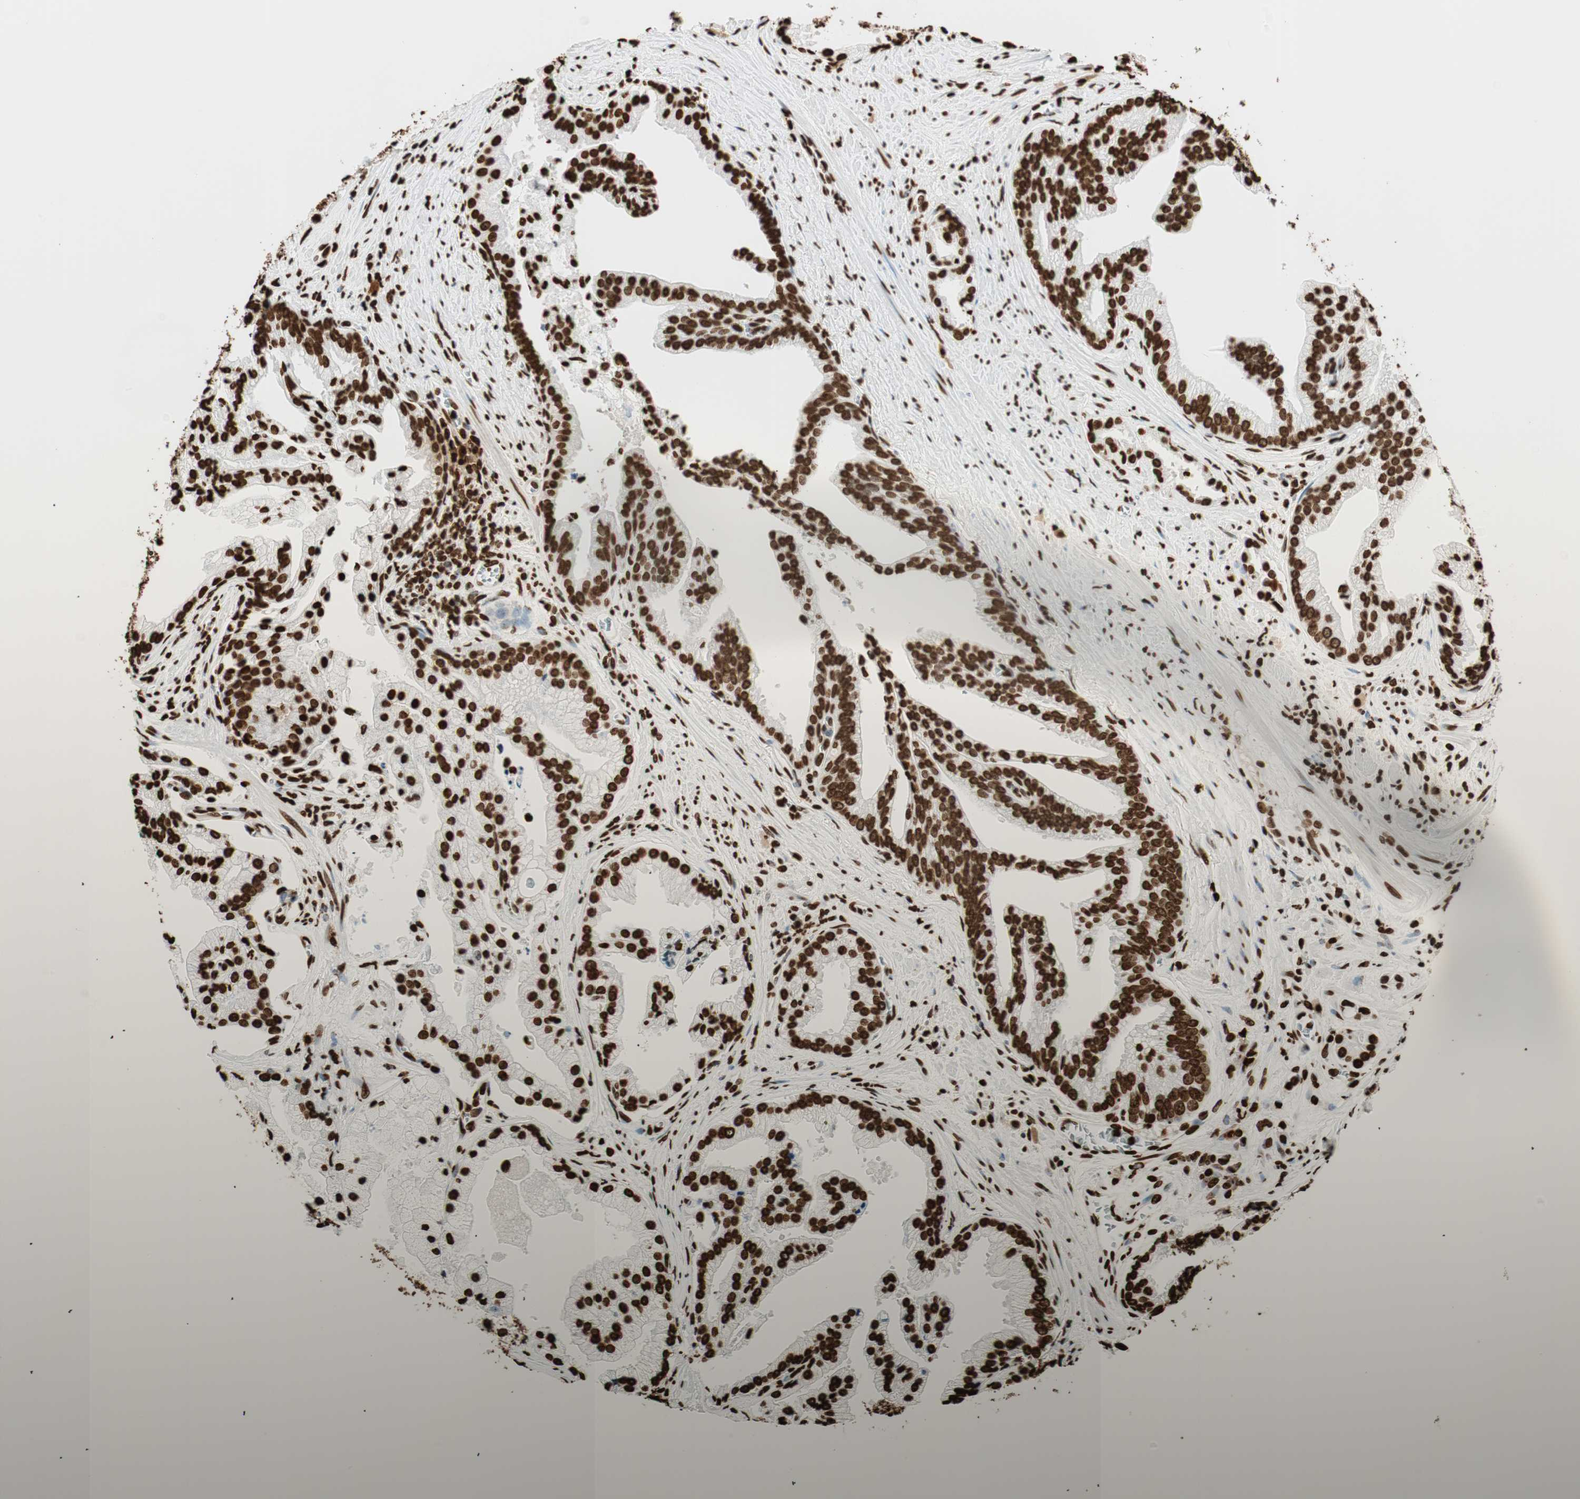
{"staining": {"intensity": "strong", "quantity": ">75%", "location": "nuclear"}, "tissue": "prostate cancer", "cell_type": "Tumor cells", "image_type": "cancer", "snomed": [{"axis": "morphology", "description": "Adenocarcinoma, High grade"}, {"axis": "topography", "description": "Prostate"}], "caption": "Prostate high-grade adenocarcinoma stained with a protein marker demonstrates strong staining in tumor cells.", "gene": "GLI2", "patient": {"sex": "male", "age": 67}}